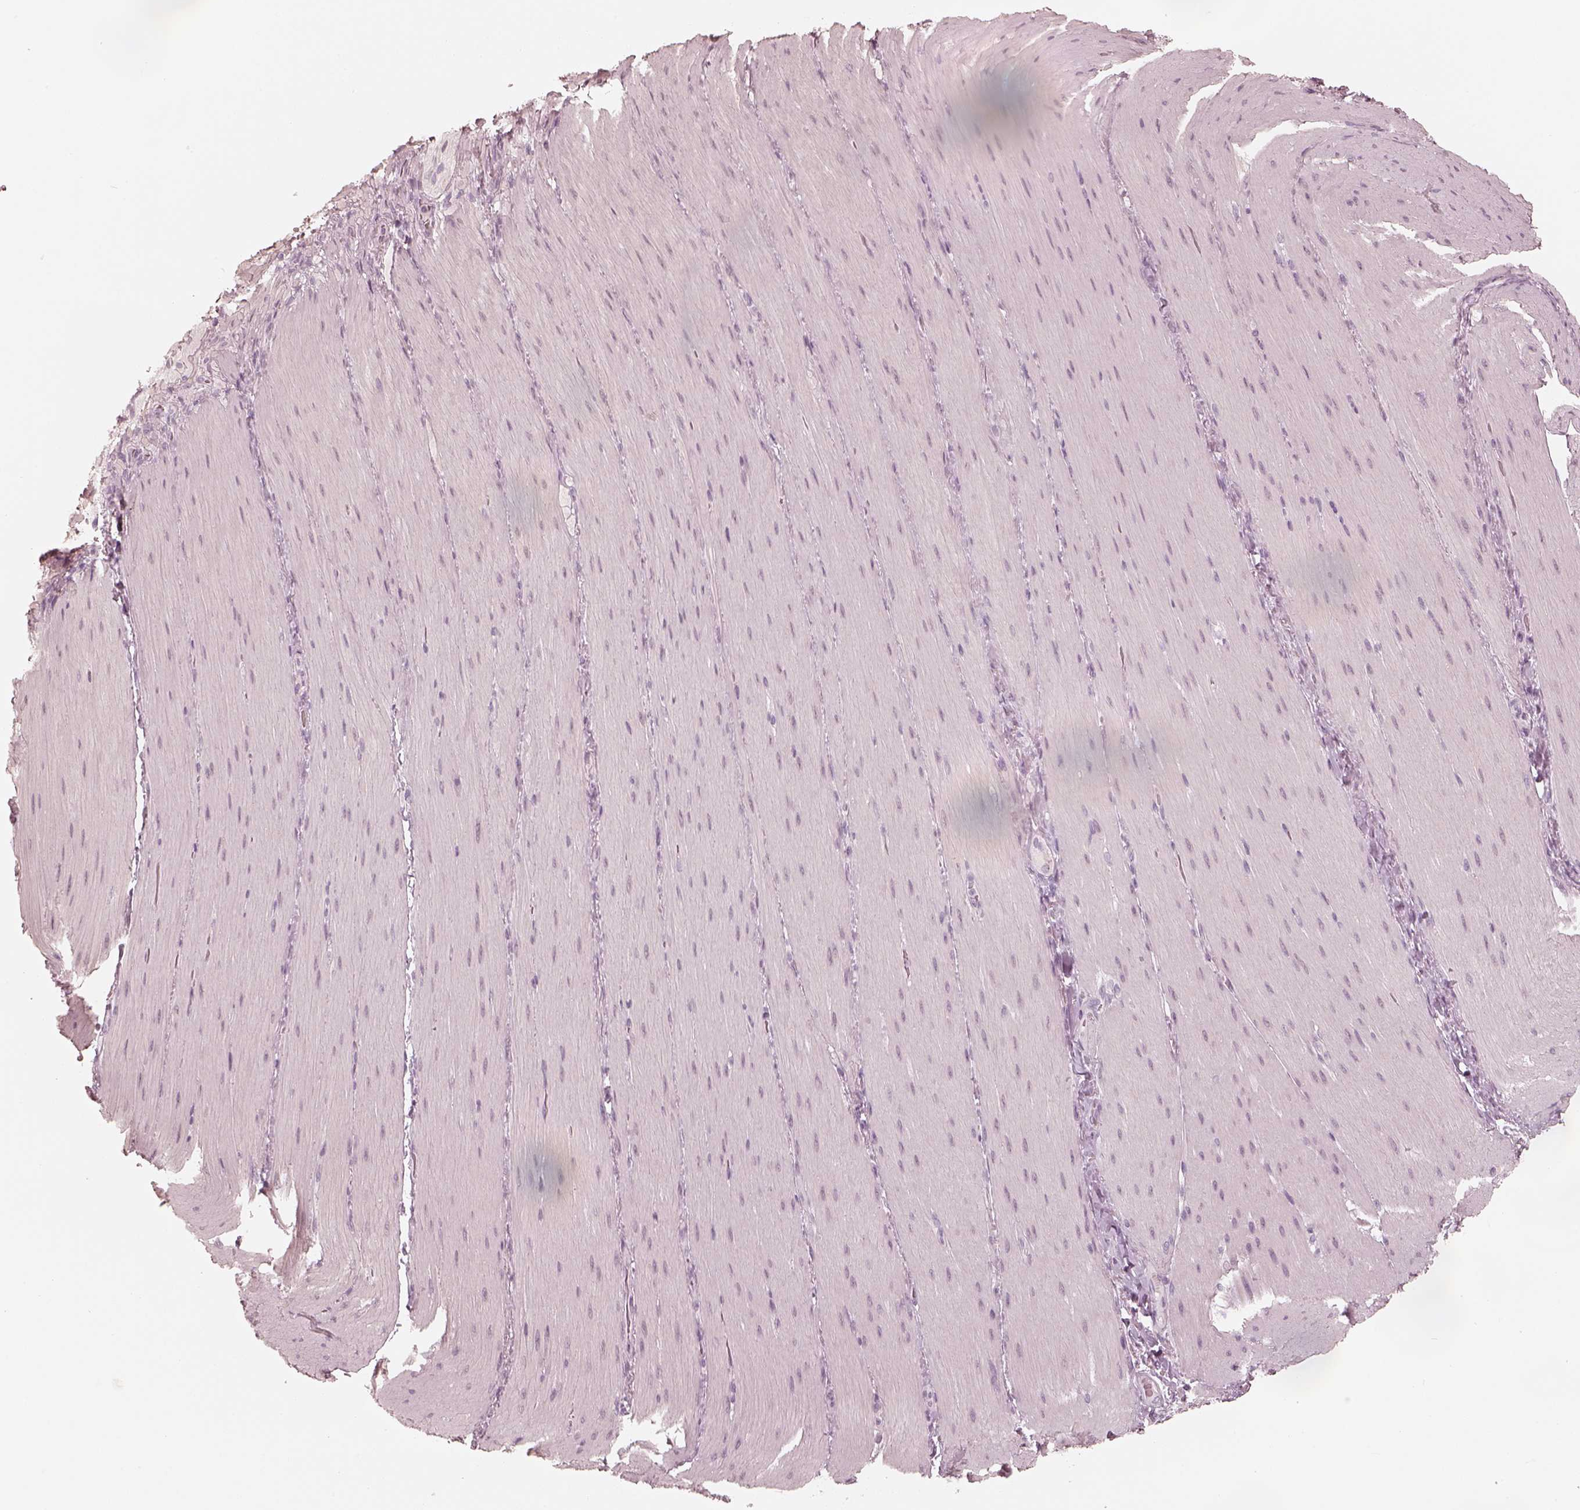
{"staining": {"intensity": "negative", "quantity": "none", "location": "none"}, "tissue": "smooth muscle", "cell_type": "Smooth muscle cells", "image_type": "normal", "snomed": [{"axis": "morphology", "description": "Normal tissue, NOS"}, {"axis": "topography", "description": "Smooth muscle"}, {"axis": "topography", "description": "Colon"}], "caption": "DAB immunohistochemical staining of unremarkable smooth muscle exhibits no significant staining in smooth muscle cells. The staining is performed using DAB (3,3'-diaminobenzidine) brown chromogen with nuclei counter-stained in using hematoxylin.", "gene": "CALR3", "patient": {"sex": "male", "age": 73}}